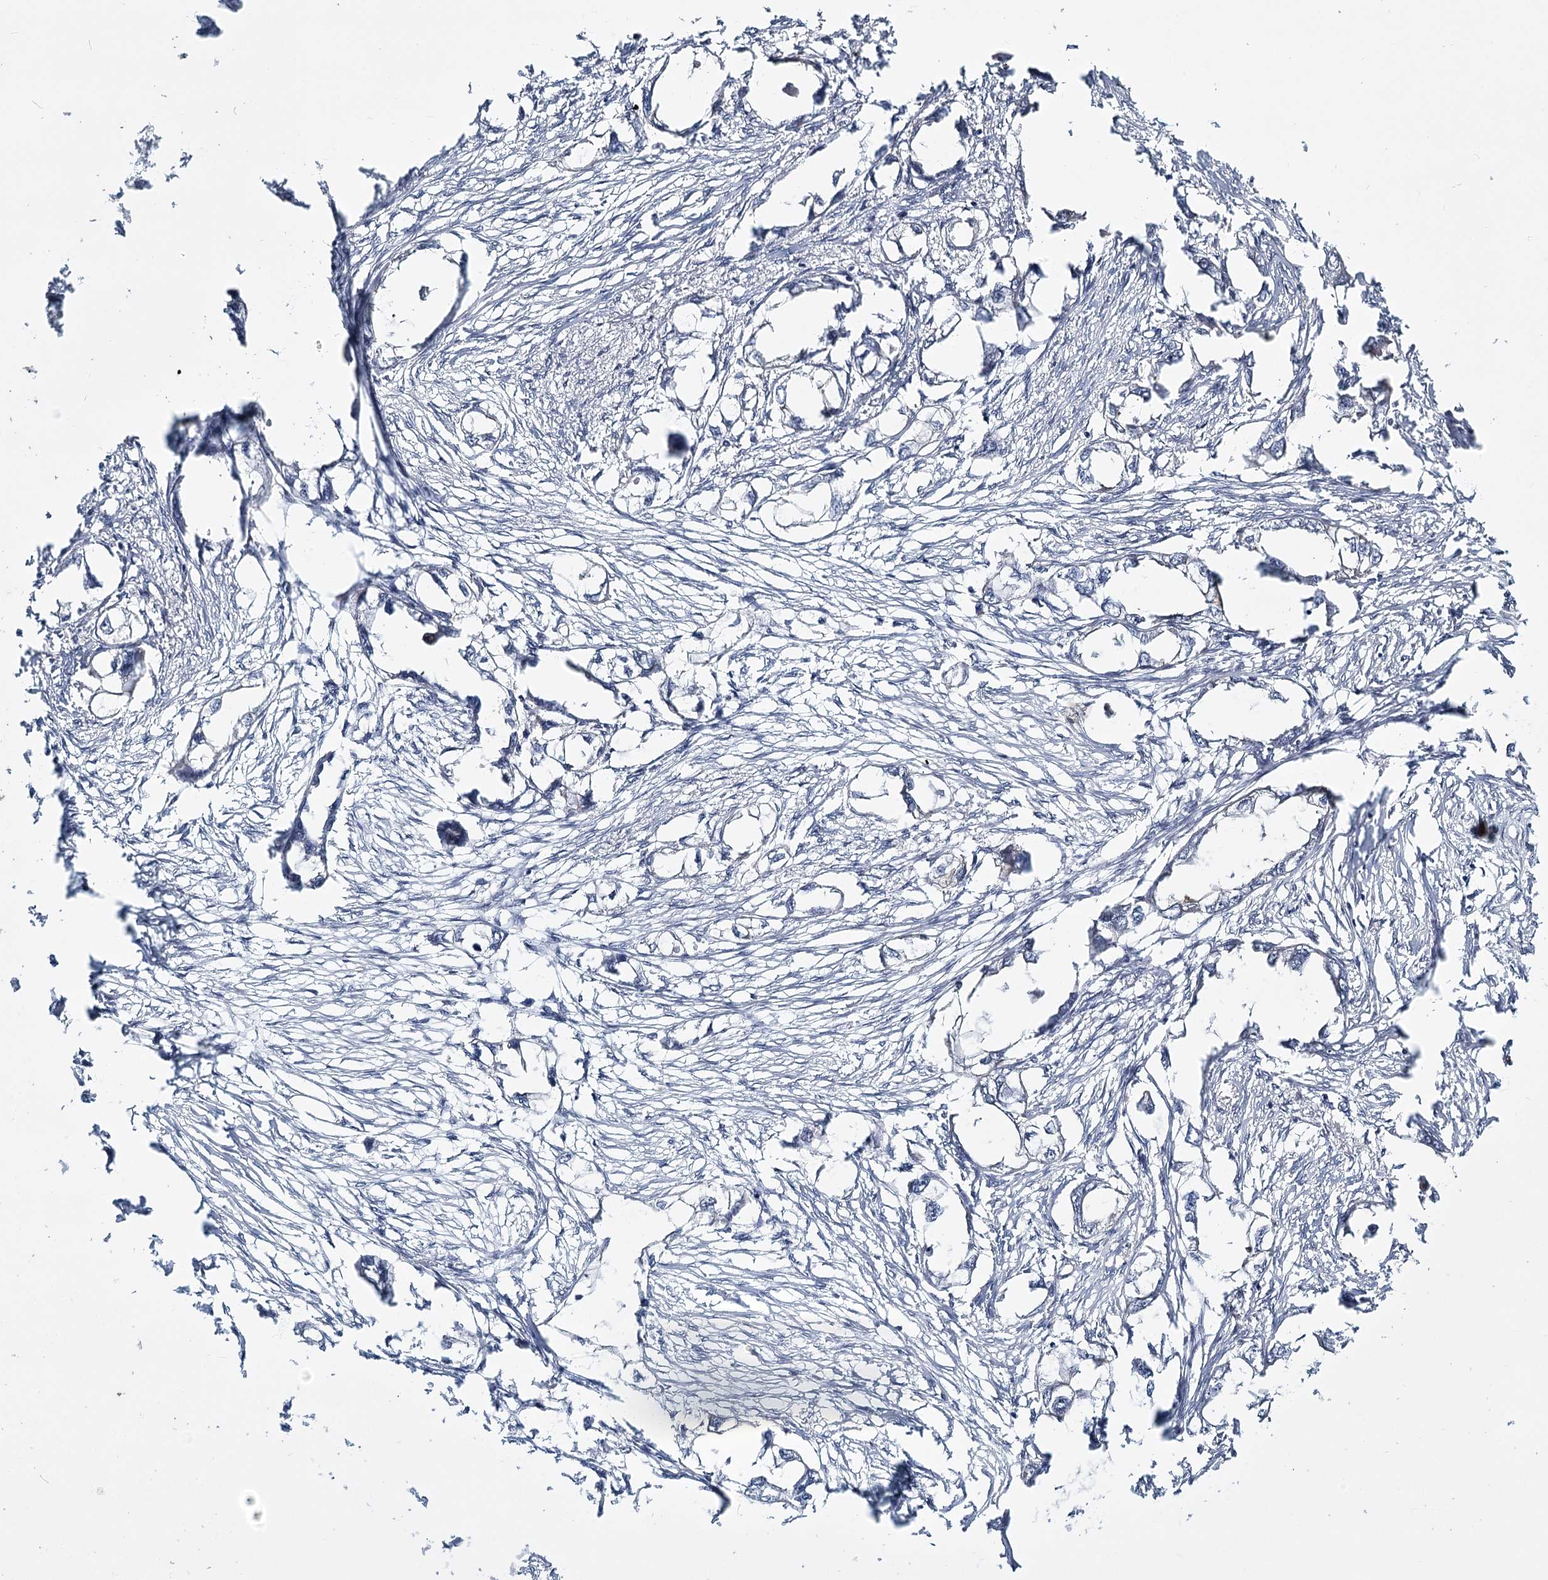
{"staining": {"intensity": "negative", "quantity": "none", "location": "none"}, "tissue": "endometrial cancer", "cell_type": "Tumor cells", "image_type": "cancer", "snomed": [{"axis": "morphology", "description": "Adenocarcinoma, NOS"}, {"axis": "morphology", "description": "Adenocarcinoma, metastatic, NOS"}, {"axis": "topography", "description": "Adipose tissue"}, {"axis": "topography", "description": "Endometrium"}], "caption": "Immunohistochemistry (IHC) photomicrograph of neoplastic tissue: human endometrial adenocarcinoma stained with DAB shows no significant protein staining in tumor cells.", "gene": "TMEM70", "patient": {"sex": "female", "age": 67}}